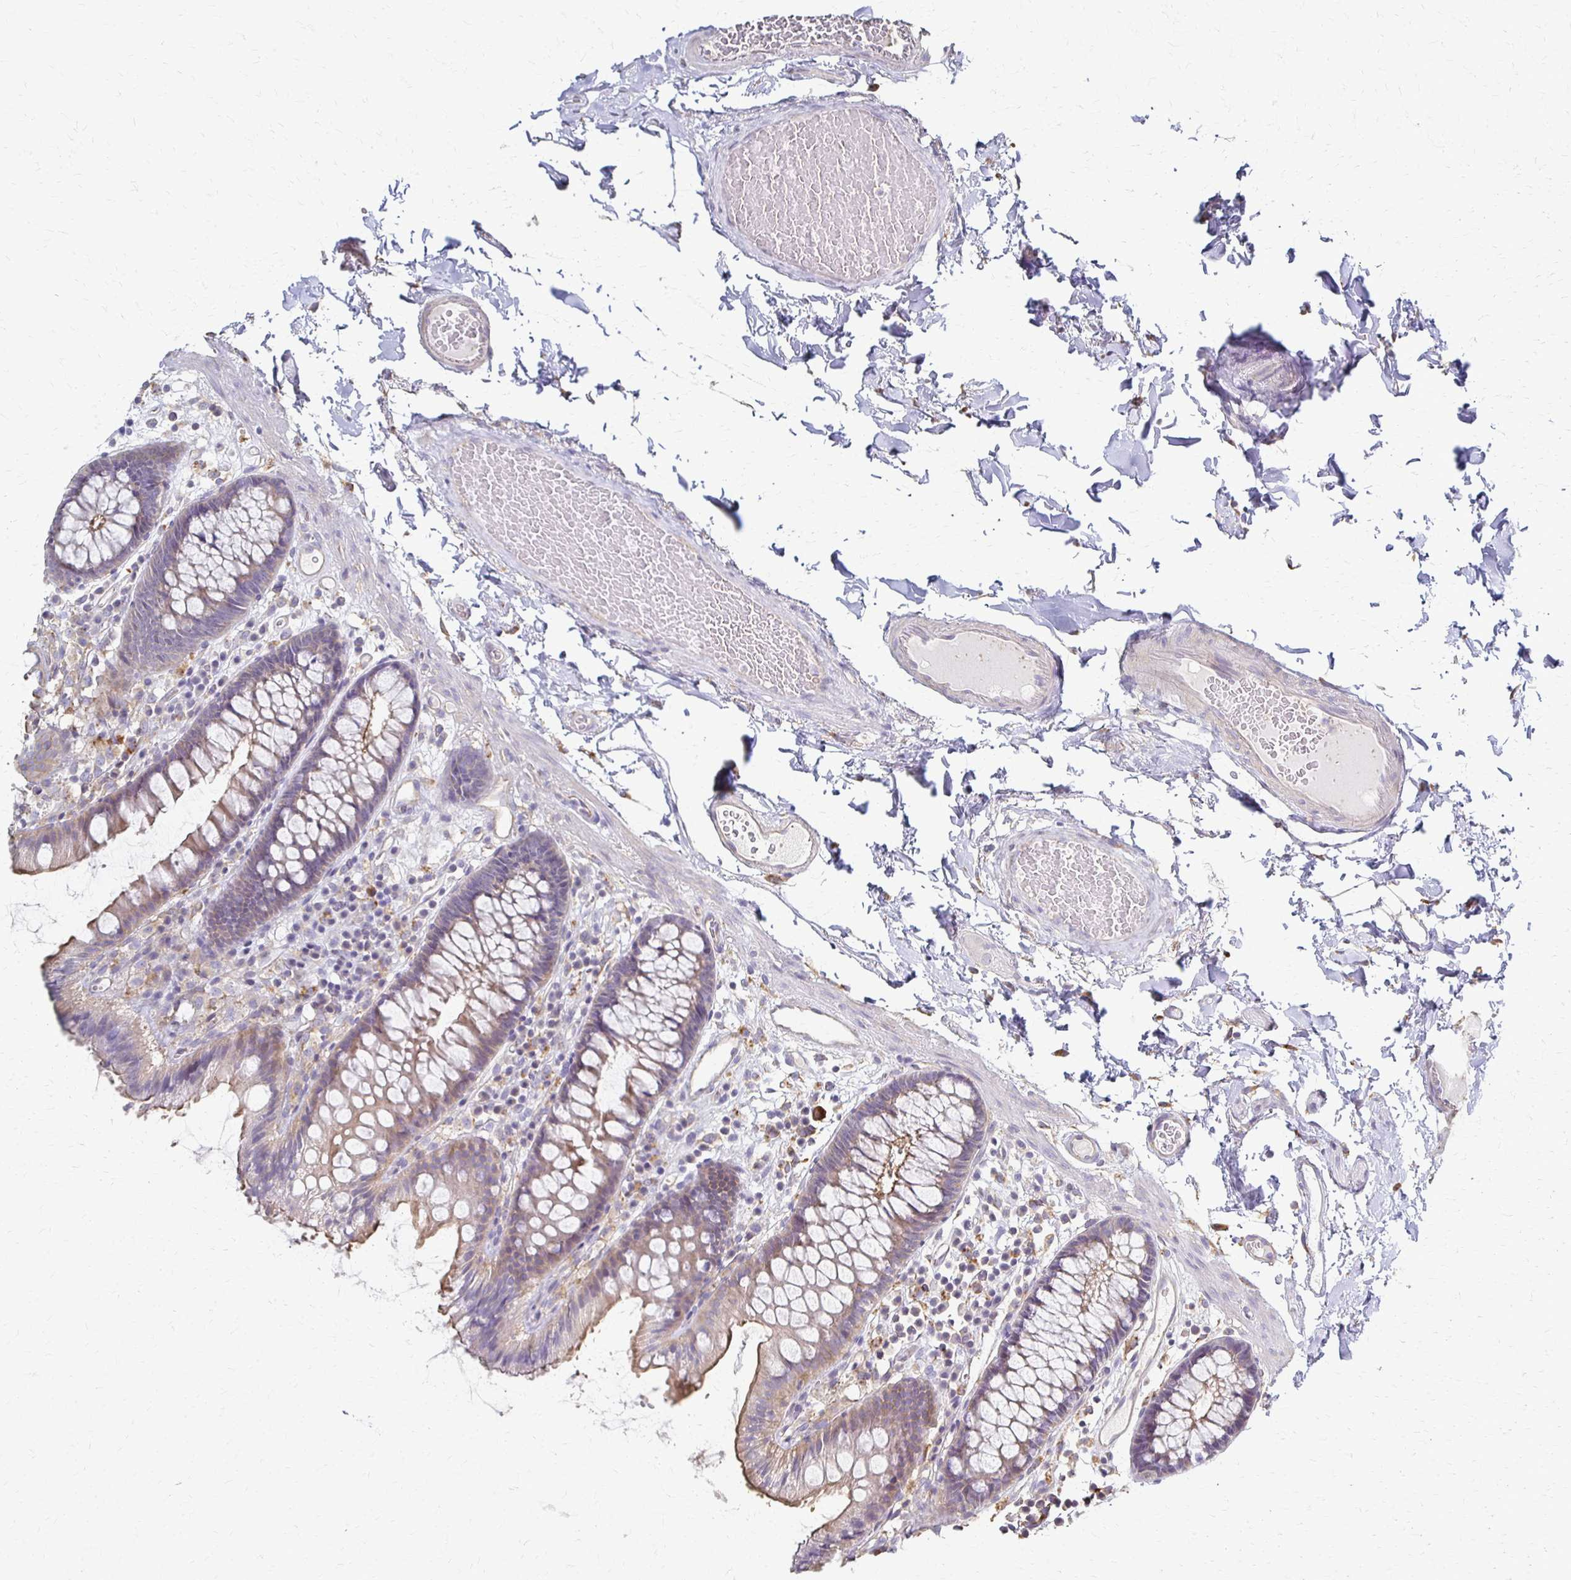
{"staining": {"intensity": "negative", "quantity": "none", "location": "none"}, "tissue": "colon", "cell_type": "Endothelial cells", "image_type": "normal", "snomed": [{"axis": "morphology", "description": "Normal tissue, NOS"}, {"axis": "topography", "description": "Colon"}], "caption": "The immunohistochemistry image has no significant expression in endothelial cells of colon. (Stains: DAB (3,3'-diaminobenzidine) IHC with hematoxylin counter stain, Microscopy: brightfield microscopy at high magnification).", "gene": "C1QTNF7", "patient": {"sex": "male", "age": 84}}